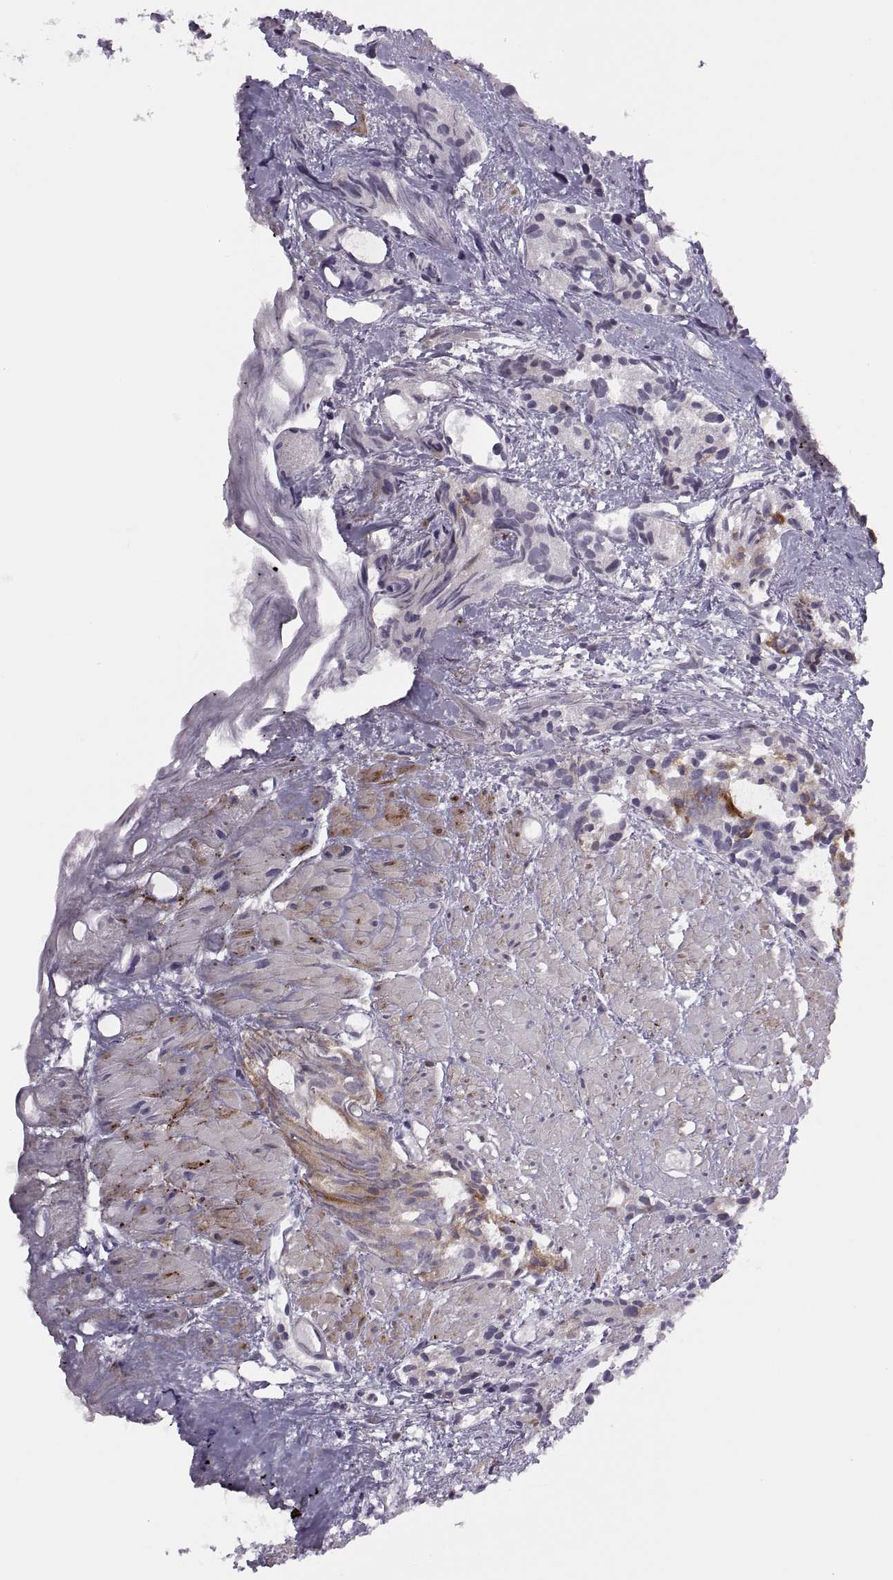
{"staining": {"intensity": "strong", "quantity": "25%-75%", "location": "cytoplasmic/membranous"}, "tissue": "prostate cancer", "cell_type": "Tumor cells", "image_type": "cancer", "snomed": [{"axis": "morphology", "description": "Adenocarcinoma, High grade"}, {"axis": "topography", "description": "Prostate"}], "caption": "Immunohistochemical staining of adenocarcinoma (high-grade) (prostate) reveals strong cytoplasmic/membranous protein expression in approximately 25%-75% of tumor cells. (Brightfield microscopy of DAB IHC at high magnification).", "gene": "CHCT1", "patient": {"sex": "male", "age": 79}}